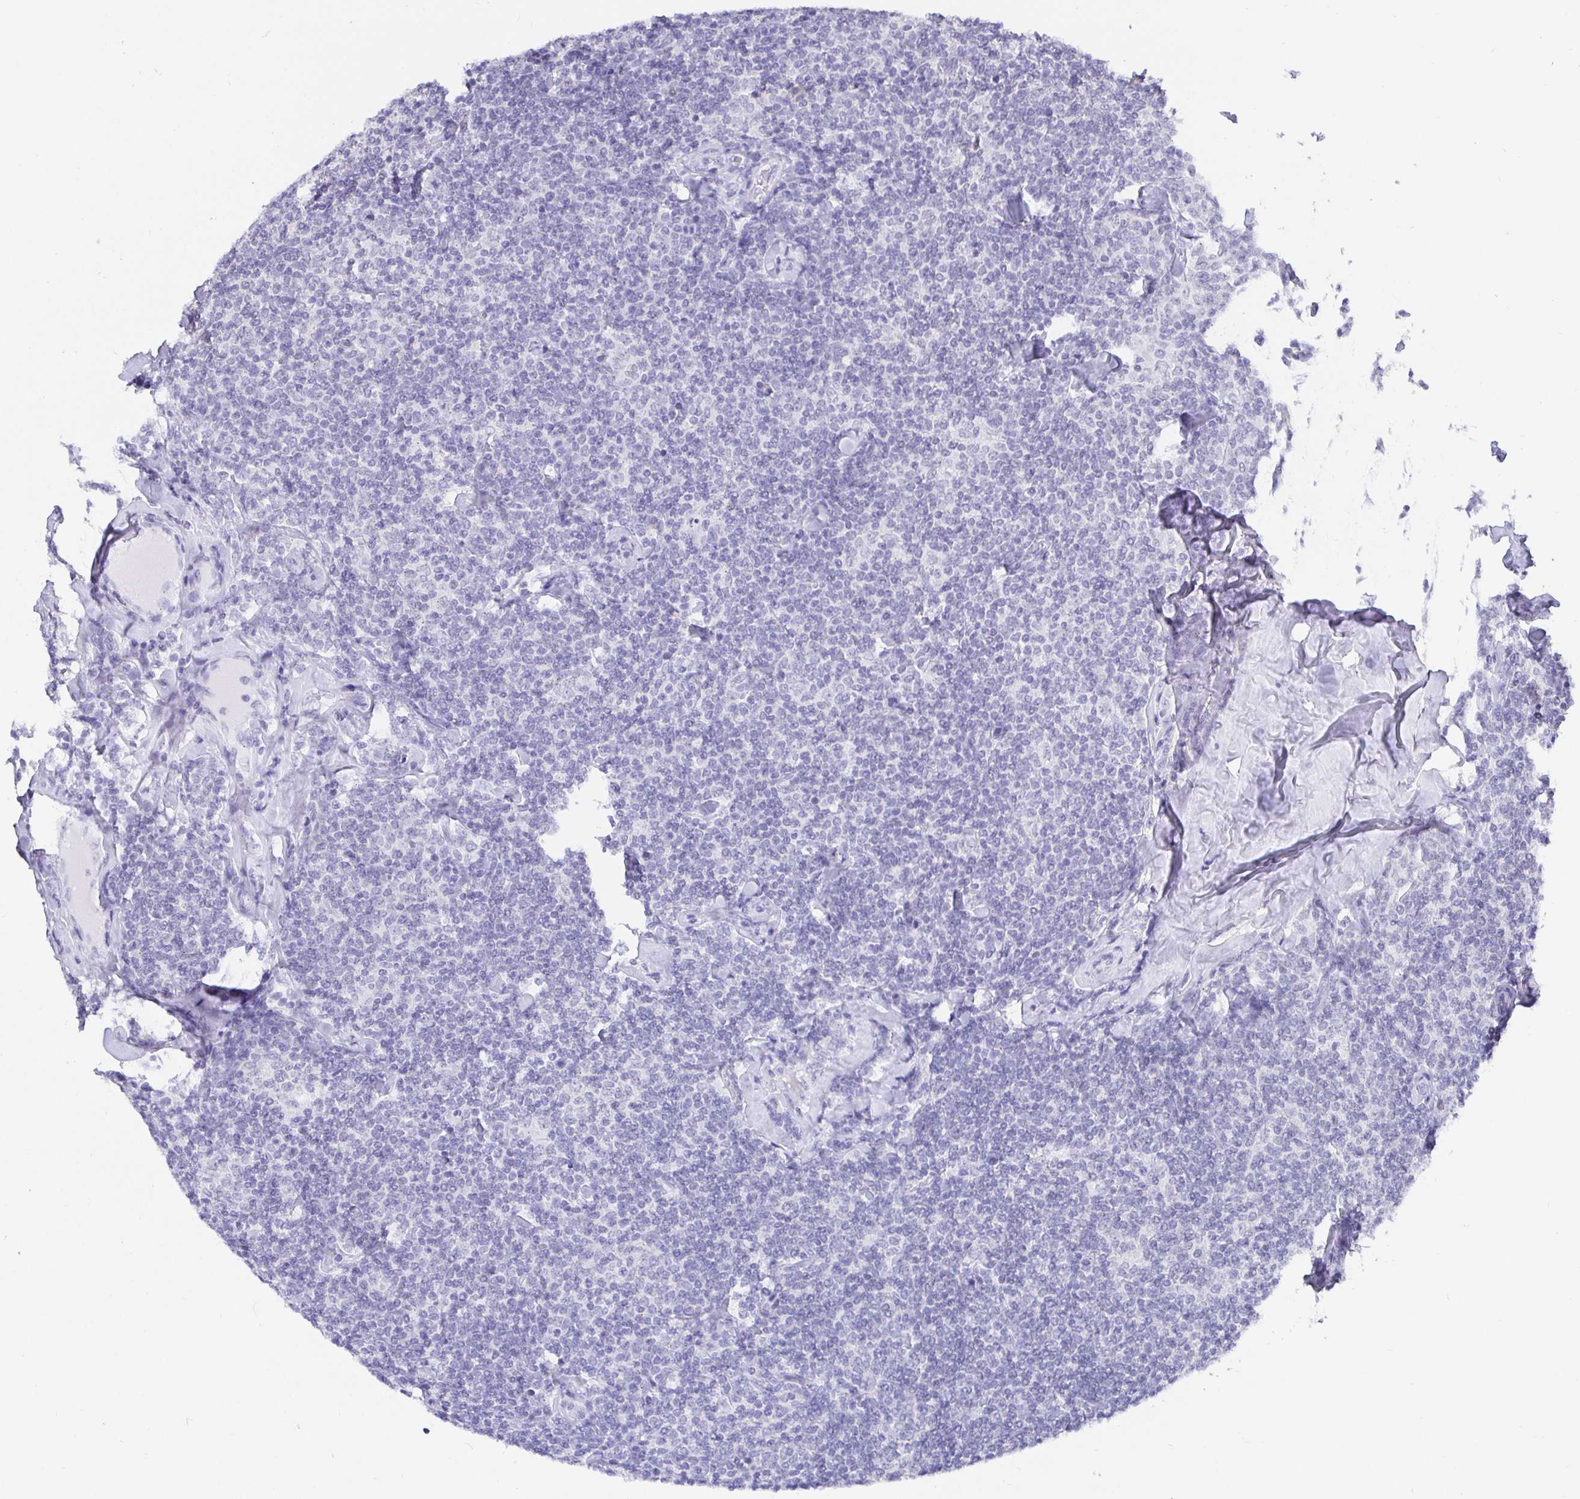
{"staining": {"intensity": "negative", "quantity": "none", "location": "none"}, "tissue": "lymphoma", "cell_type": "Tumor cells", "image_type": "cancer", "snomed": [{"axis": "morphology", "description": "Malignant lymphoma, non-Hodgkin's type, Low grade"}, {"axis": "topography", "description": "Lymph node"}], "caption": "A high-resolution micrograph shows immunohistochemistry staining of lymphoma, which reveals no significant positivity in tumor cells.", "gene": "EZHIP", "patient": {"sex": "female", "age": 56}}